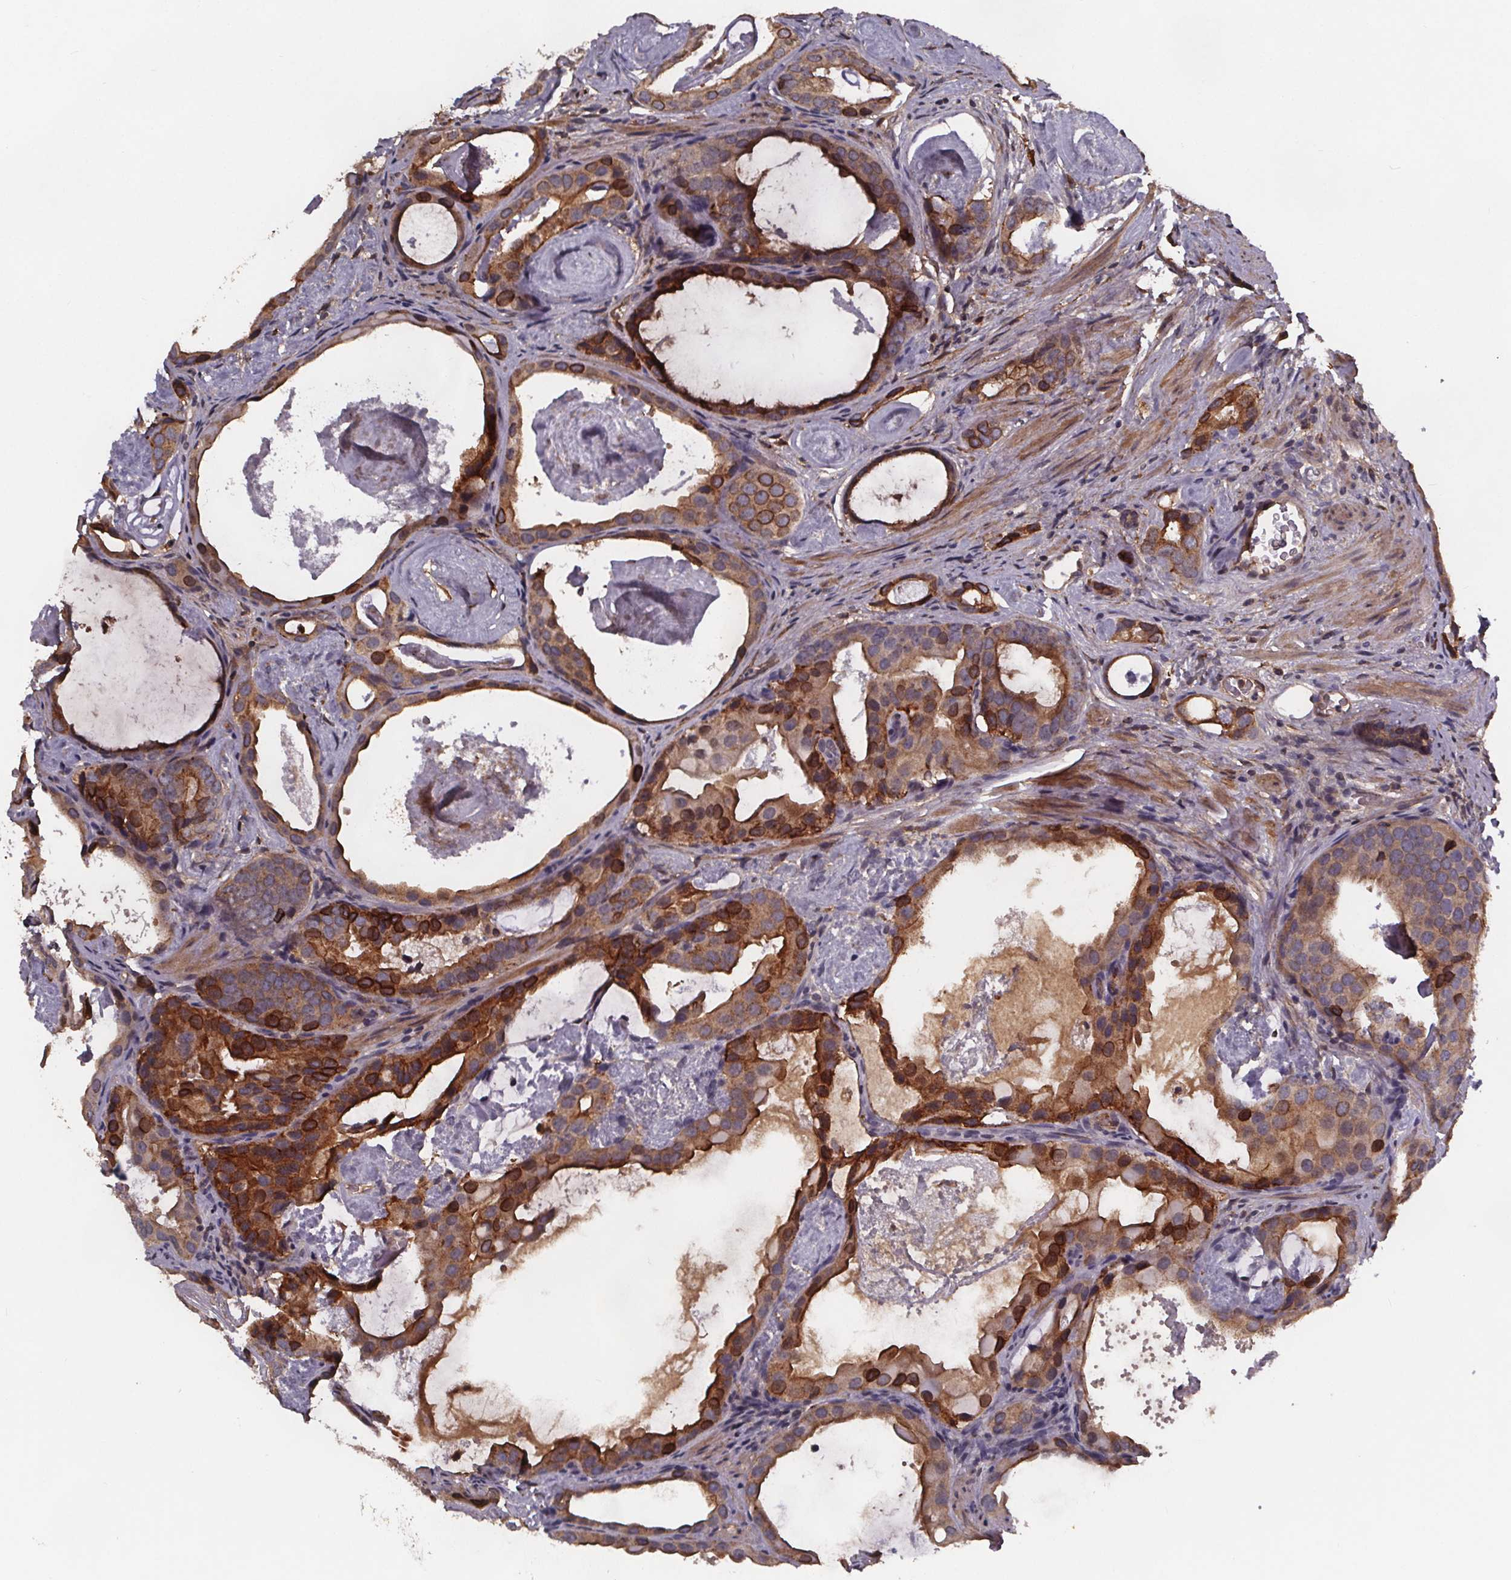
{"staining": {"intensity": "moderate", "quantity": ">75%", "location": "cytoplasmic/membranous,nuclear"}, "tissue": "prostate cancer", "cell_type": "Tumor cells", "image_type": "cancer", "snomed": [{"axis": "morphology", "description": "Adenocarcinoma, Low grade"}, {"axis": "topography", "description": "Prostate and seminal vesicle, NOS"}], "caption": "Adenocarcinoma (low-grade) (prostate) tissue demonstrates moderate cytoplasmic/membranous and nuclear expression in about >75% of tumor cells, visualized by immunohistochemistry.", "gene": "FASTKD3", "patient": {"sex": "male", "age": 71}}